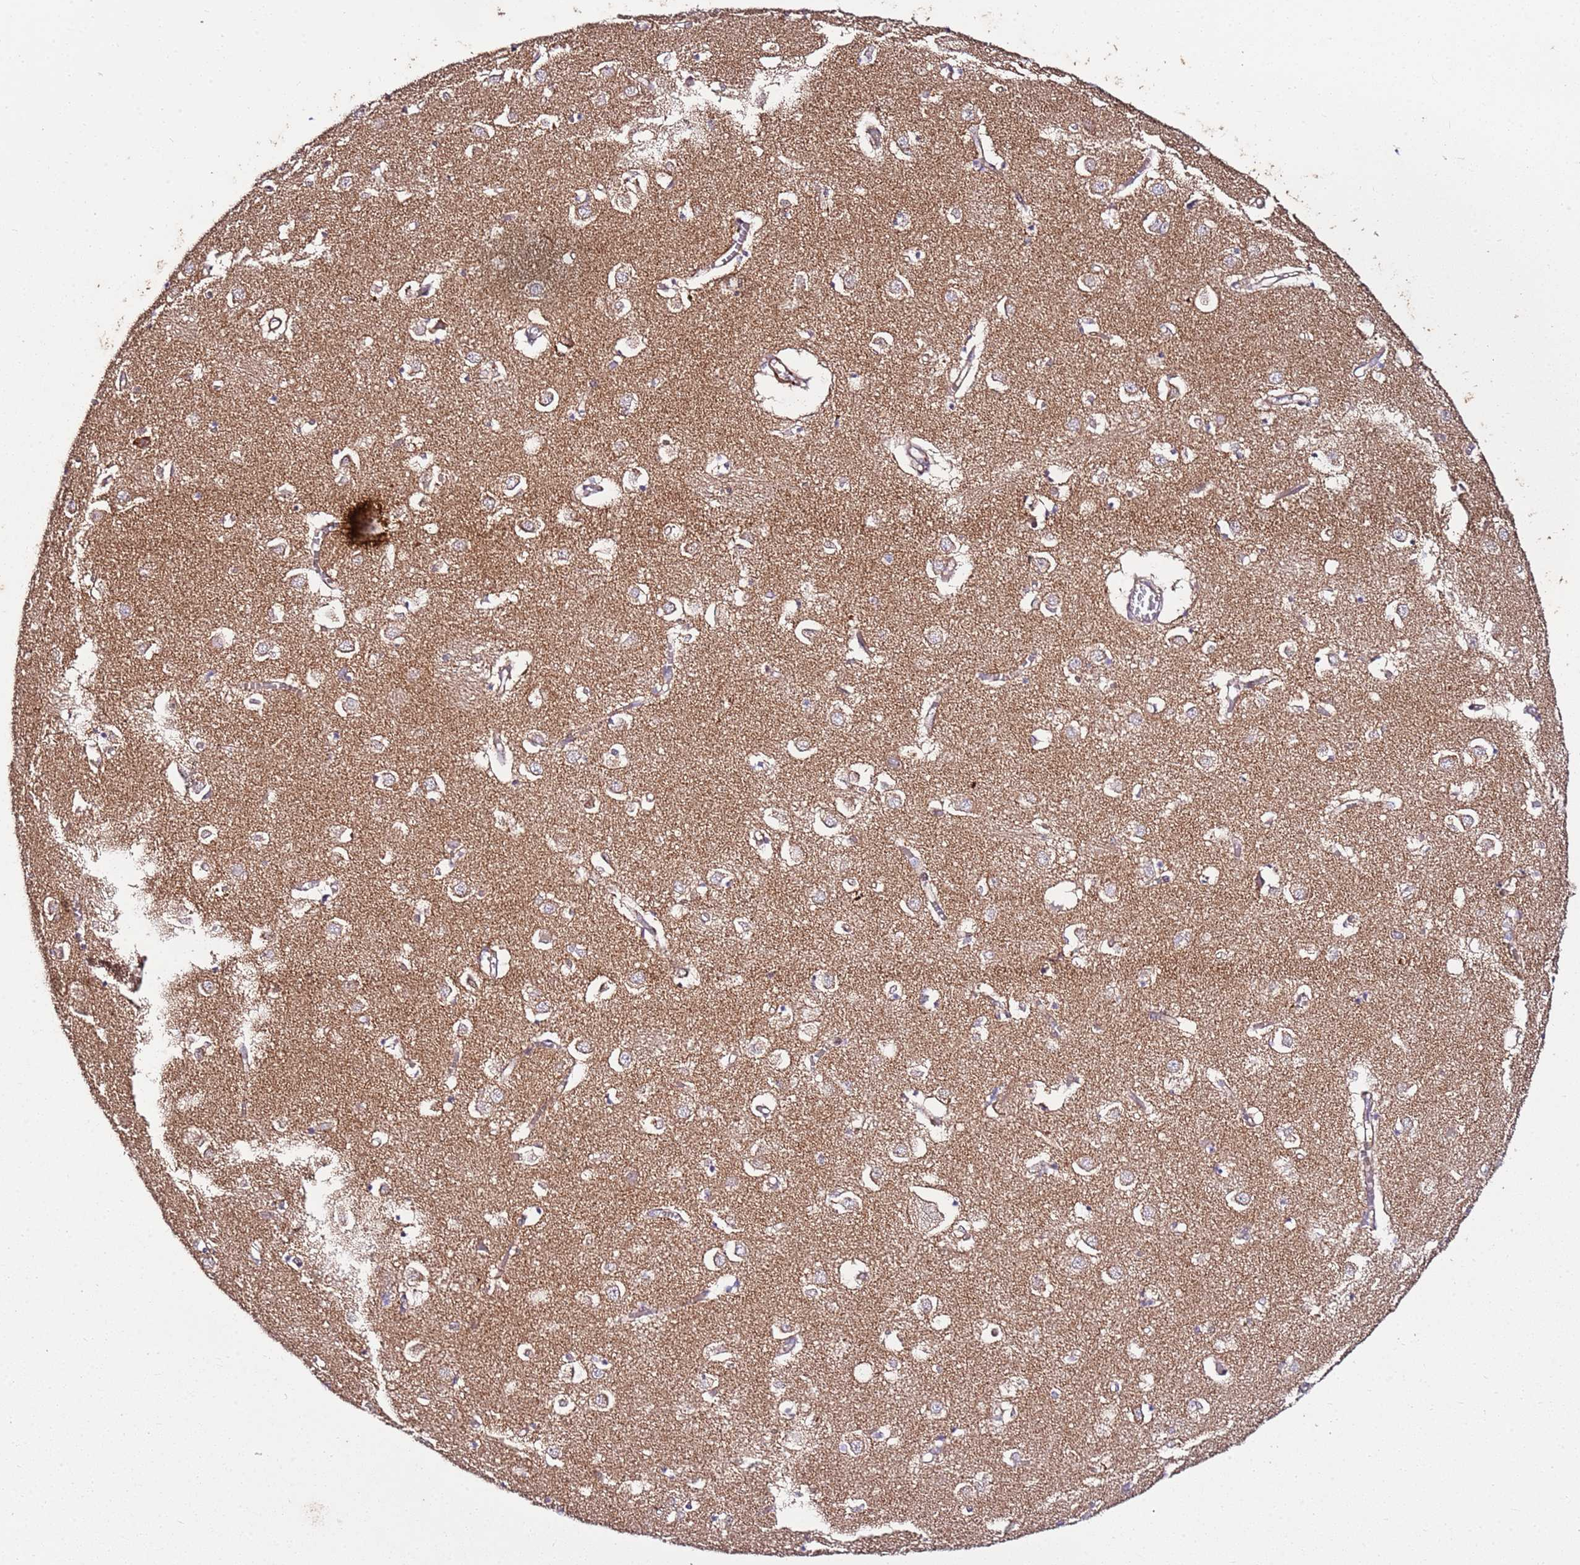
{"staining": {"intensity": "moderate", "quantity": "<25%", "location": "cytoplasmic/membranous"}, "tissue": "caudate", "cell_type": "Glial cells", "image_type": "normal", "snomed": [{"axis": "morphology", "description": "Normal tissue, NOS"}, {"axis": "topography", "description": "Lateral ventricle wall"}], "caption": "Immunohistochemistry (IHC) histopathology image of benign caudate: human caudate stained using immunohistochemistry exhibits low levels of moderate protein expression localized specifically in the cytoplasmic/membranous of glial cells, appearing as a cytoplasmic/membranous brown color.", "gene": "KRTAP21", "patient": {"sex": "male", "age": 70}}